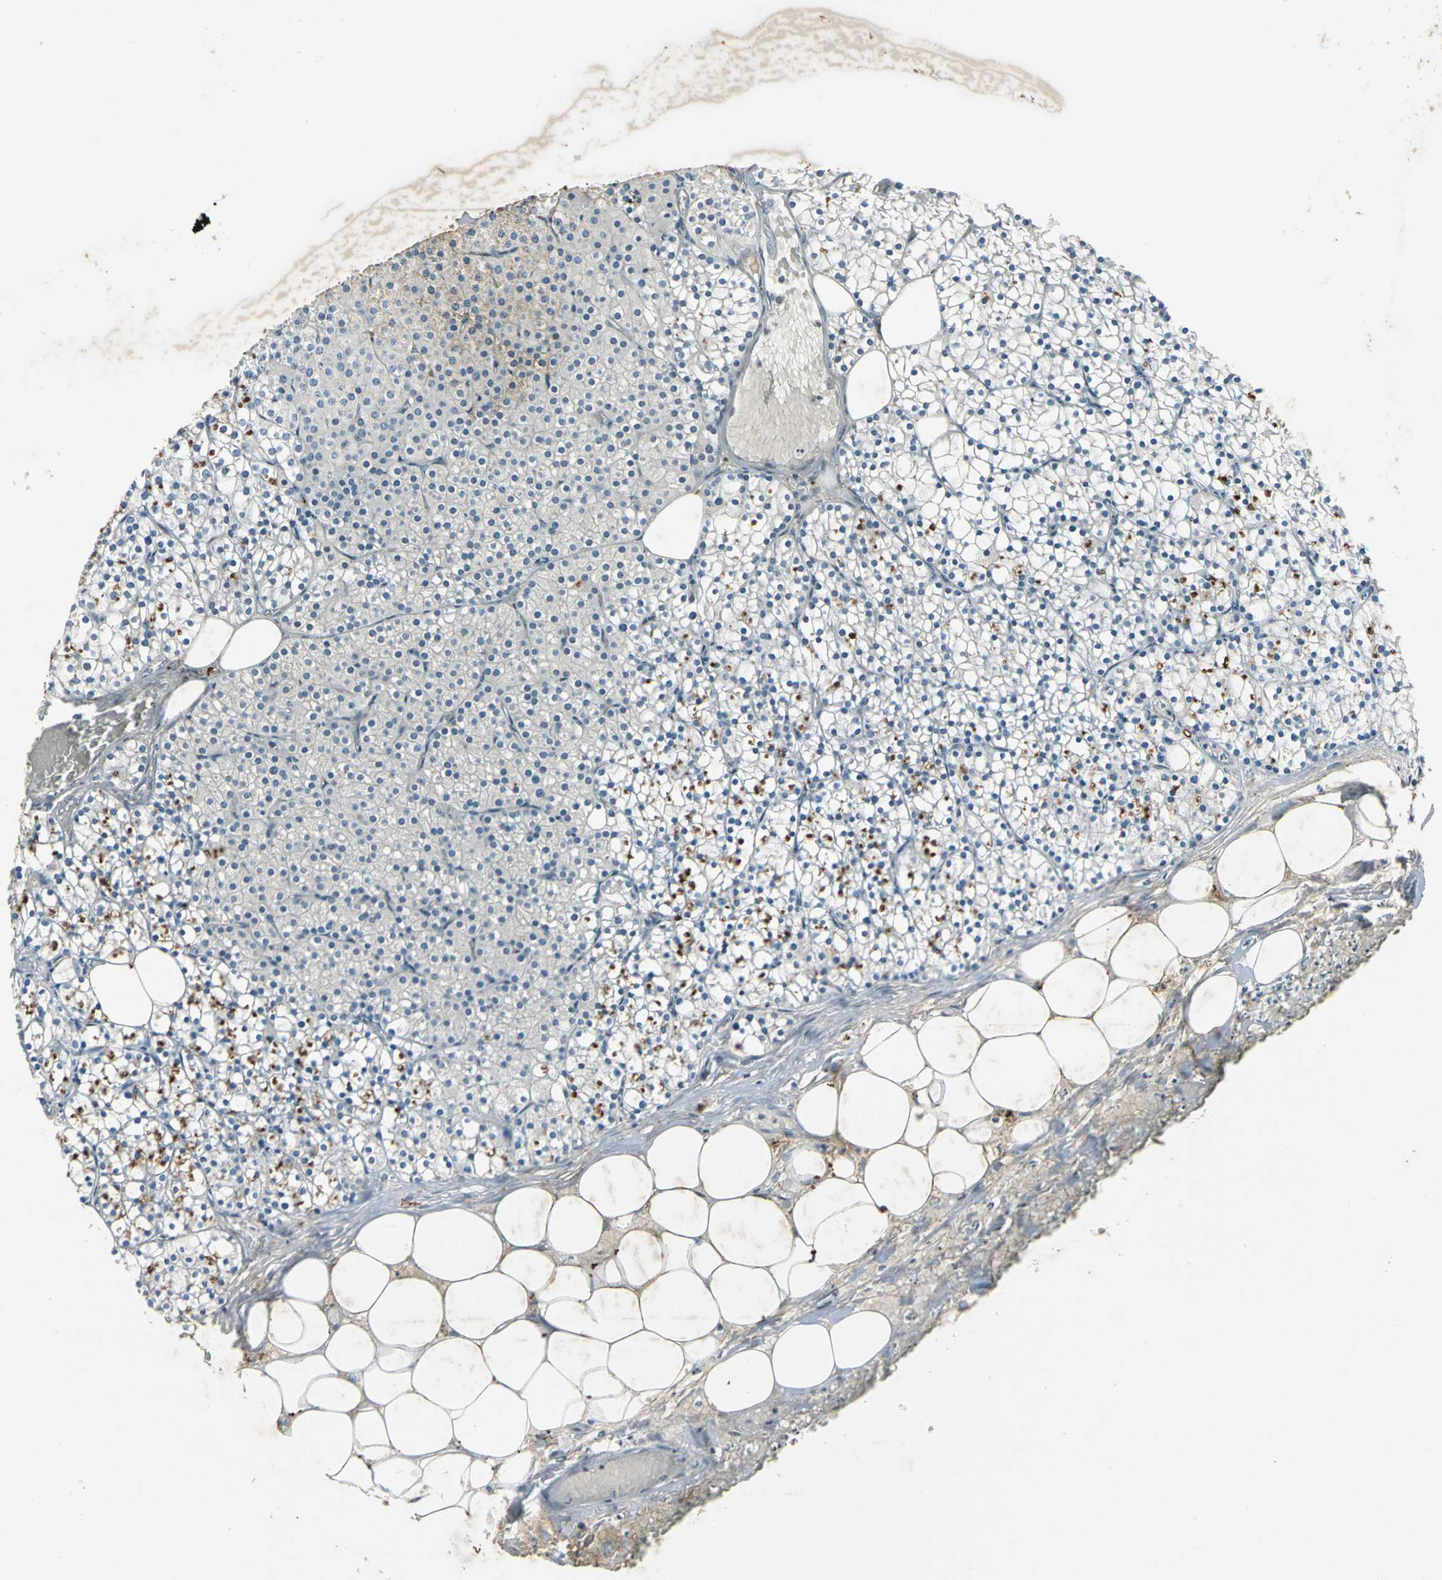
{"staining": {"intensity": "moderate", "quantity": "<25%", "location": "cytoplasmic/membranous"}, "tissue": "parathyroid gland", "cell_type": "Glandular cells", "image_type": "normal", "snomed": [{"axis": "morphology", "description": "Normal tissue, NOS"}, {"axis": "topography", "description": "Parathyroid gland"}], "caption": "Immunohistochemistry image of benign parathyroid gland: human parathyroid gland stained using IHC exhibits low levels of moderate protein expression localized specifically in the cytoplasmic/membranous of glandular cells, appearing as a cytoplasmic/membranous brown color.", "gene": "PTGDS", "patient": {"sex": "female", "age": 63}}